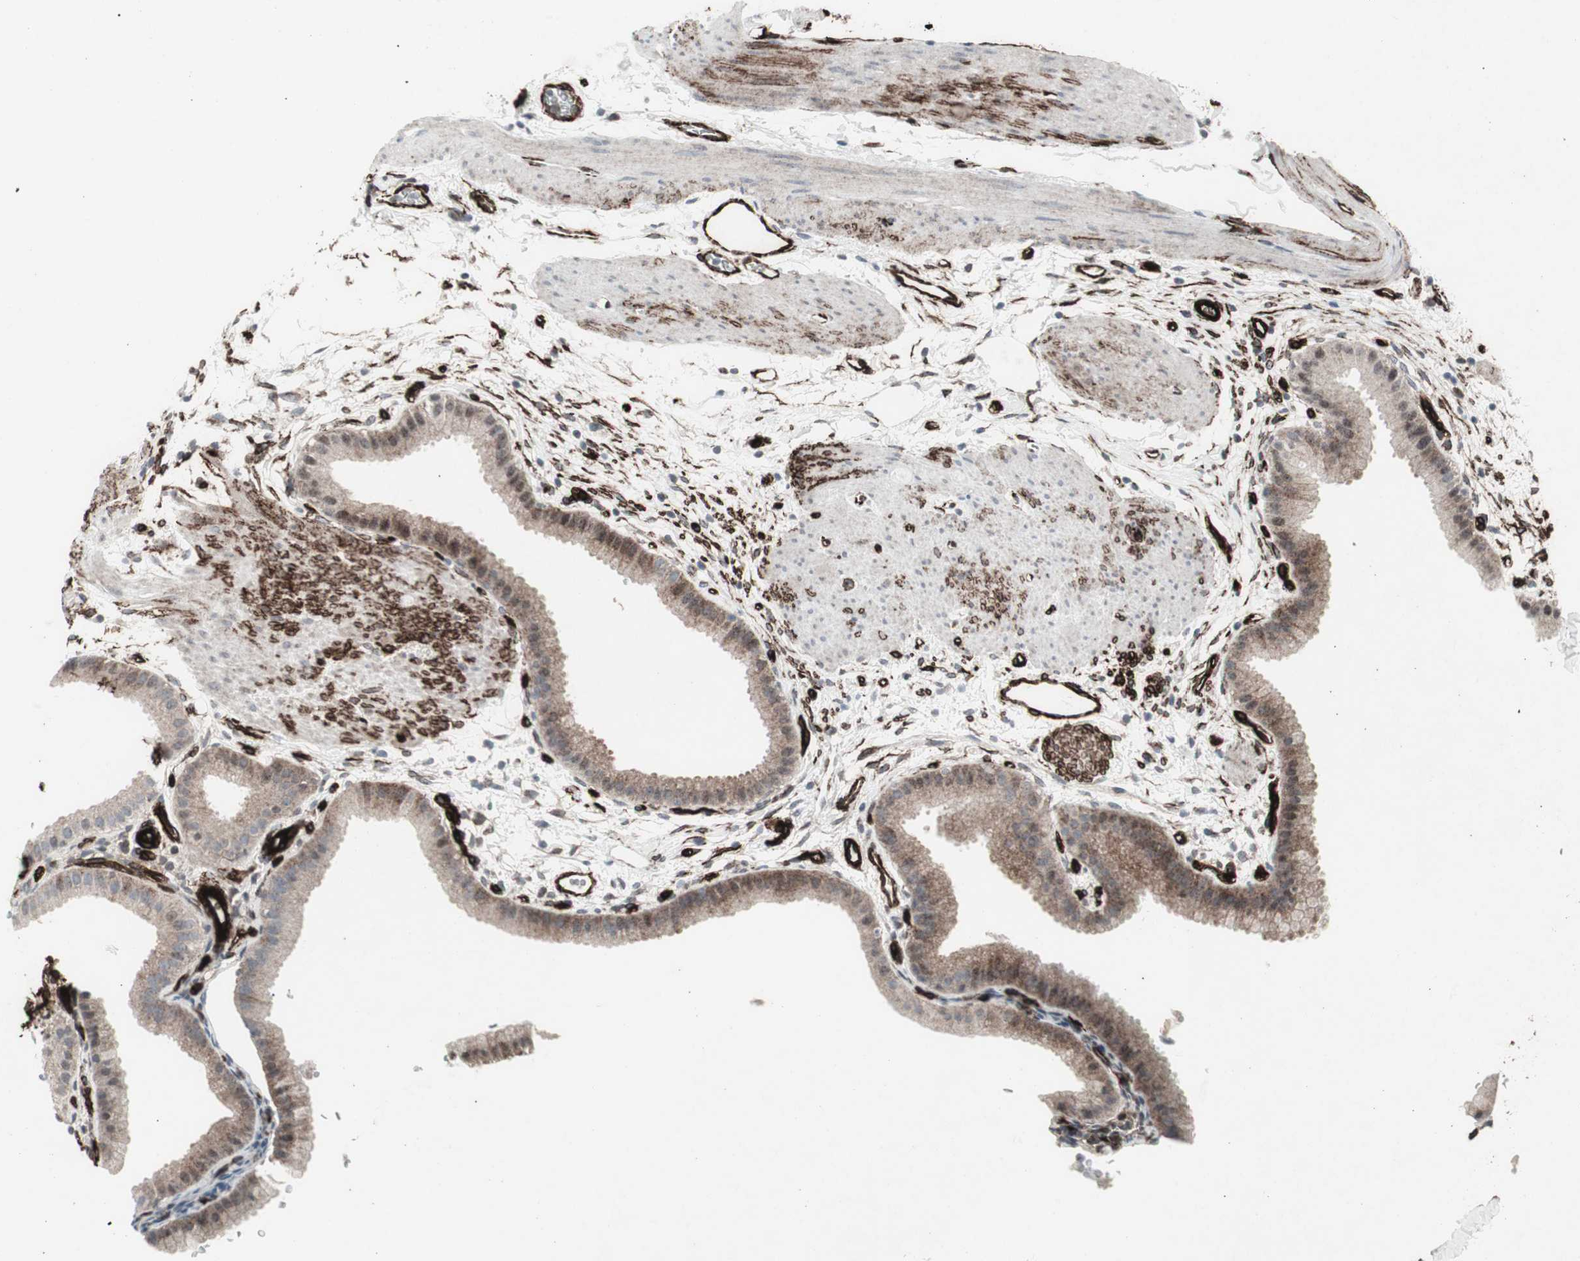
{"staining": {"intensity": "moderate", "quantity": "25%-75%", "location": "cytoplasmic/membranous,nuclear"}, "tissue": "gallbladder", "cell_type": "Glandular cells", "image_type": "normal", "snomed": [{"axis": "morphology", "description": "Normal tissue, NOS"}, {"axis": "topography", "description": "Gallbladder"}], "caption": "Glandular cells display medium levels of moderate cytoplasmic/membranous,nuclear expression in approximately 25%-75% of cells in benign human gallbladder.", "gene": "PDGFA", "patient": {"sex": "female", "age": 64}}